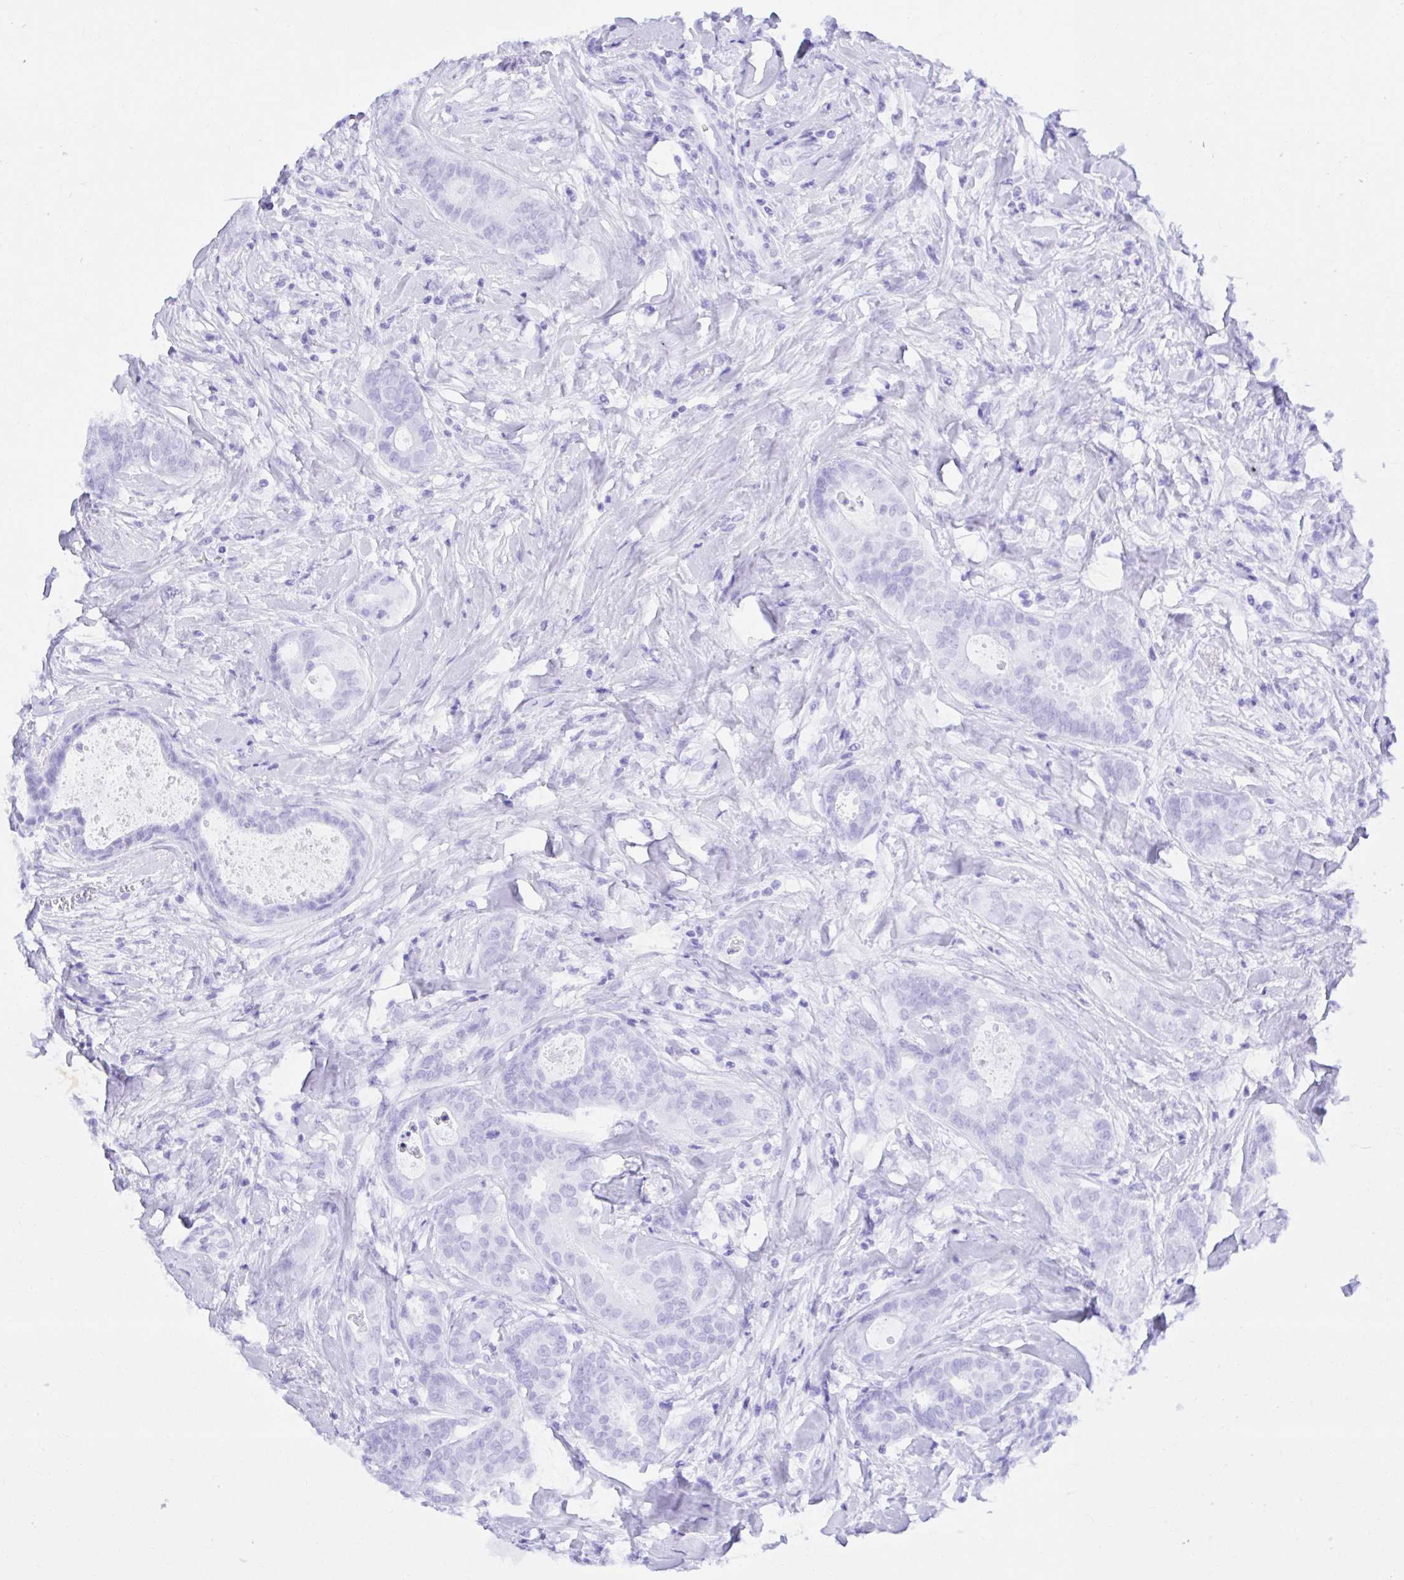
{"staining": {"intensity": "weak", "quantity": "25%-75%", "location": "cytoplasmic/membranous"}, "tissue": "breast cancer", "cell_type": "Tumor cells", "image_type": "cancer", "snomed": [{"axis": "morphology", "description": "Duct carcinoma"}, {"axis": "topography", "description": "Breast"}], "caption": "Immunohistochemistry (IHC) of human breast intraductal carcinoma demonstrates low levels of weak cytoplasmic/membranous positivity in about 25%-75% of tumor cells.", "gene": "ABCB10", "patient": {"sex": "female", "age": 45}}